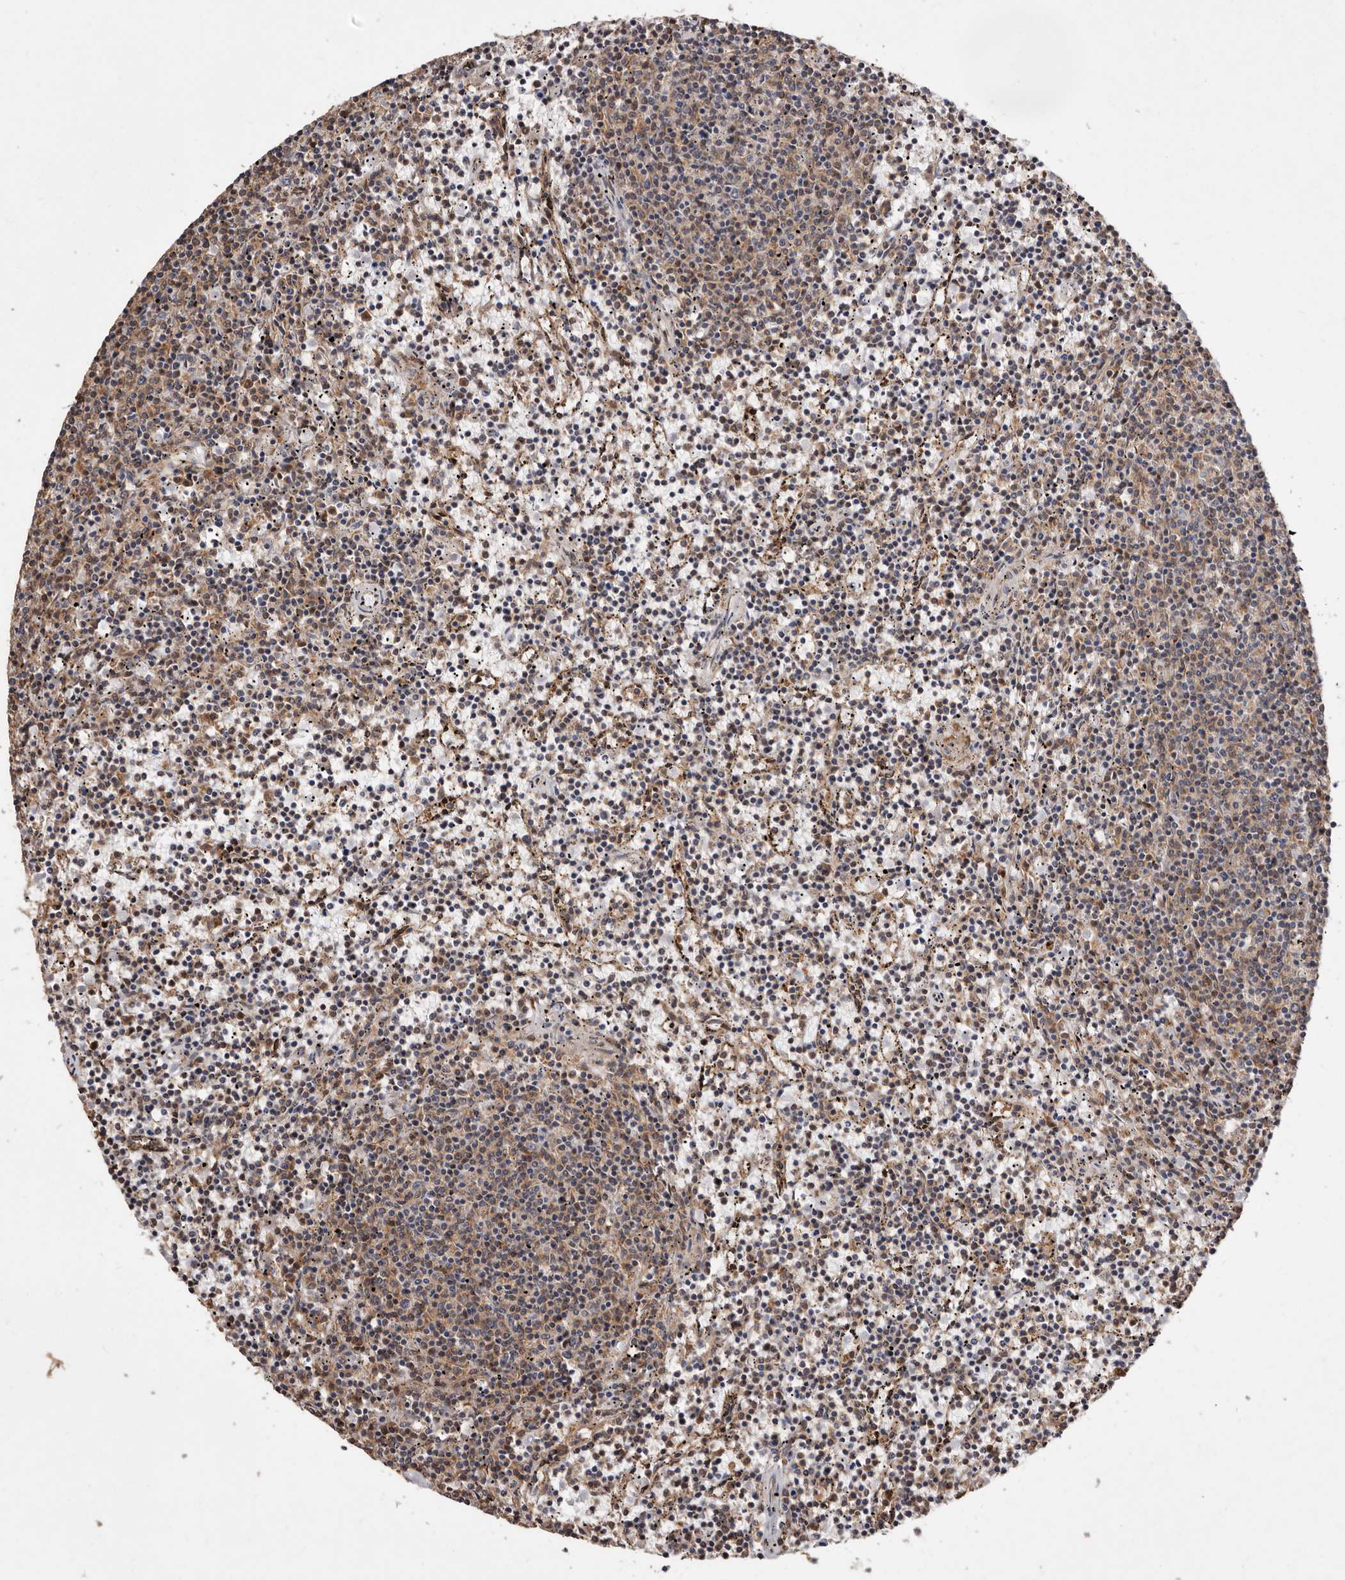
{"staining": {"intensity": "weak", "quantity": "25%-75%", "location": "cytoplasmic/membranous"}, "tissue": "lymphoma", "cell_type": "Tumor cells", "image_type": "cancer", "snomed": [{"axis": "morphology", "description": "Malignant lymphoma, non-Hodgkin's type, Low grade"}, {"axis": "topography", "description": "Spleen"}], "caption": "Tumor cells demonstrate low levels of weak cytoplasmic/membranous staining in approximately 25%-75% of cells in lymphoma. The protein of interest is stained brown, and the nuclei are stained in blue (DAB (3,3'-diaminobenzidine) IHC with brightfield microscopy, high magnification).", "gene": "FLAD1", "patient": {"sex": "female", "age": 50}}